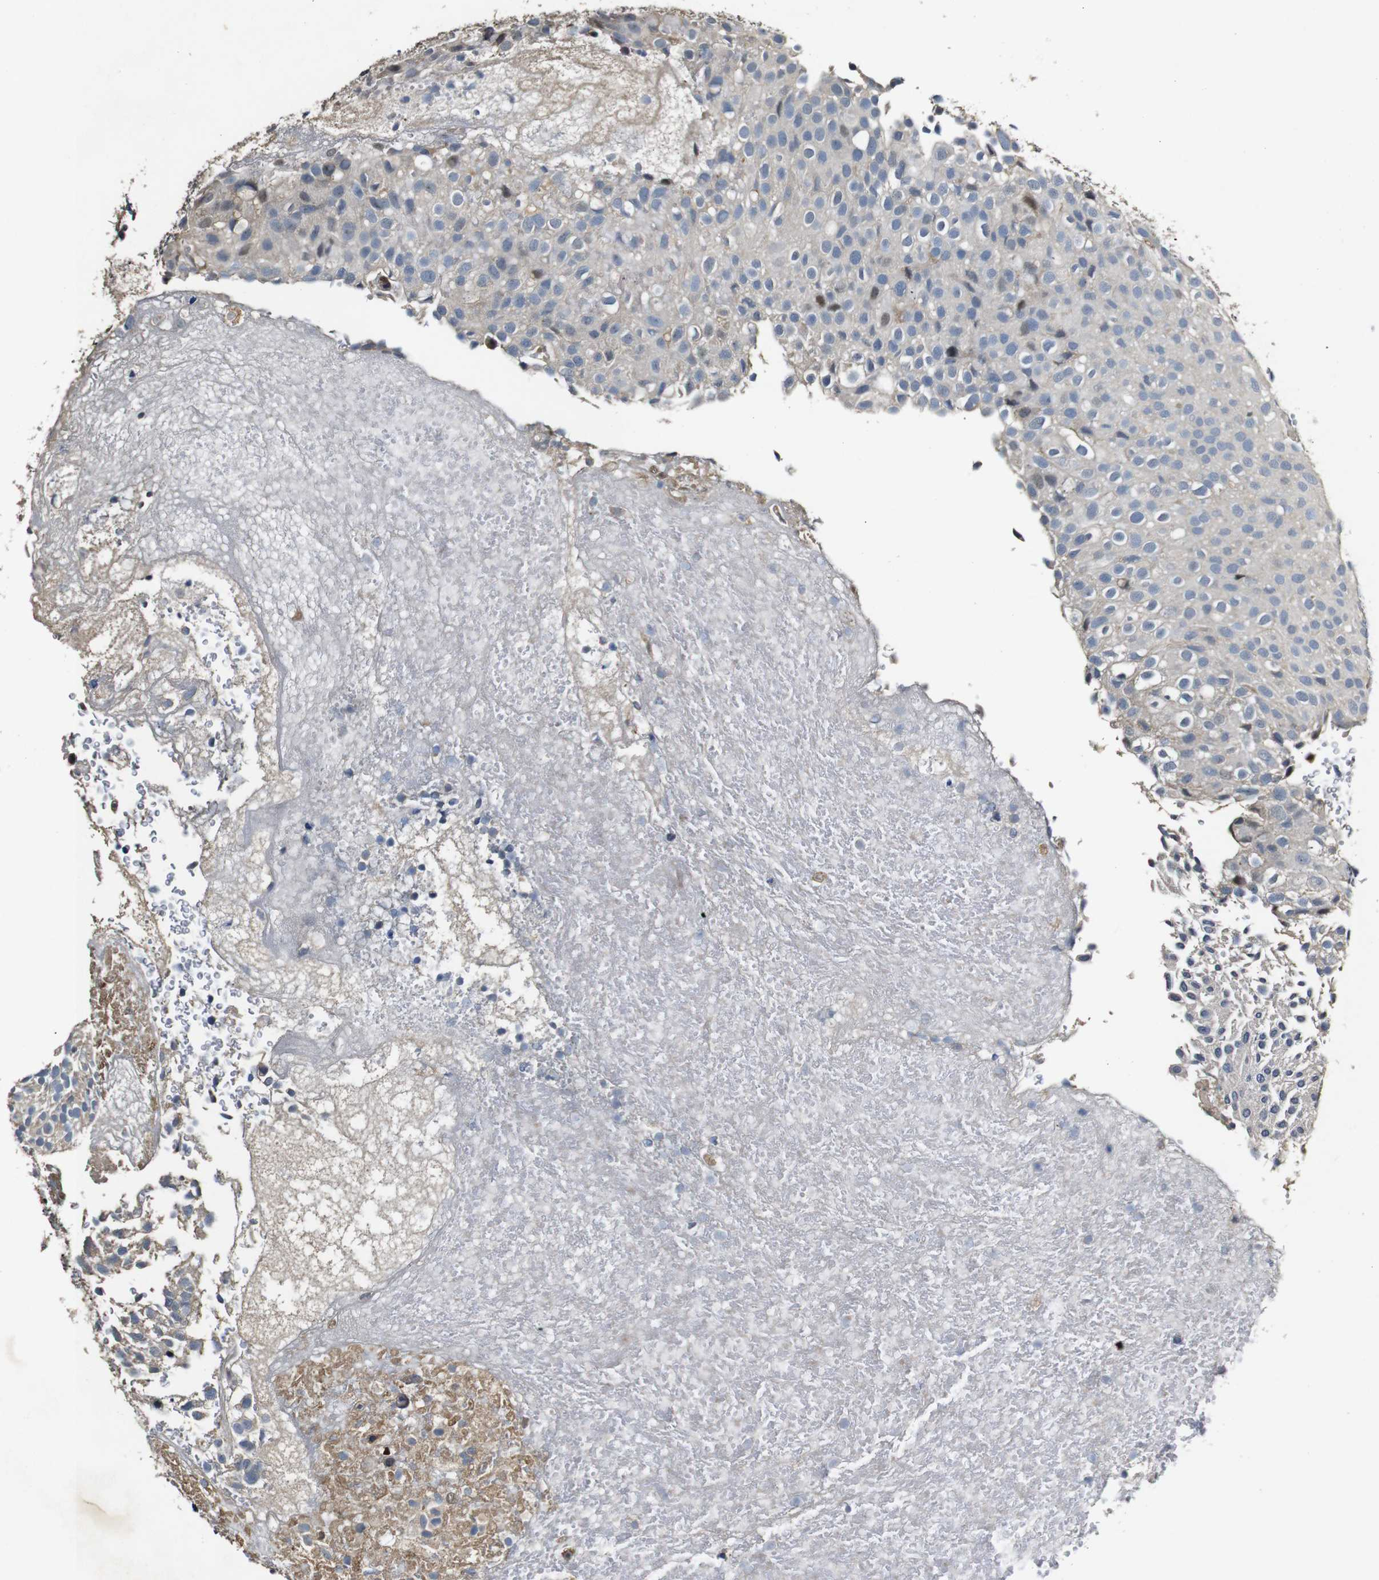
{"staining": {"intensity": "negative", "quantity": "none", "location": "none"}, "tissue": "urothelial cancer", "cell_type": "Tumor cells", "image_type": "cancer", "snomed": [{"axis": "morphology", "description": "Urothelial carcinoma, Low grade"}, {"axis": "topography", "description": "Urinary bladder"}], "caption": "IHC of human urothelial carcinoma (low-grade) reveals no positivity in tumor cells.", "gene": "MAGI2", "patient": {"sex": "male", "age": 78}}